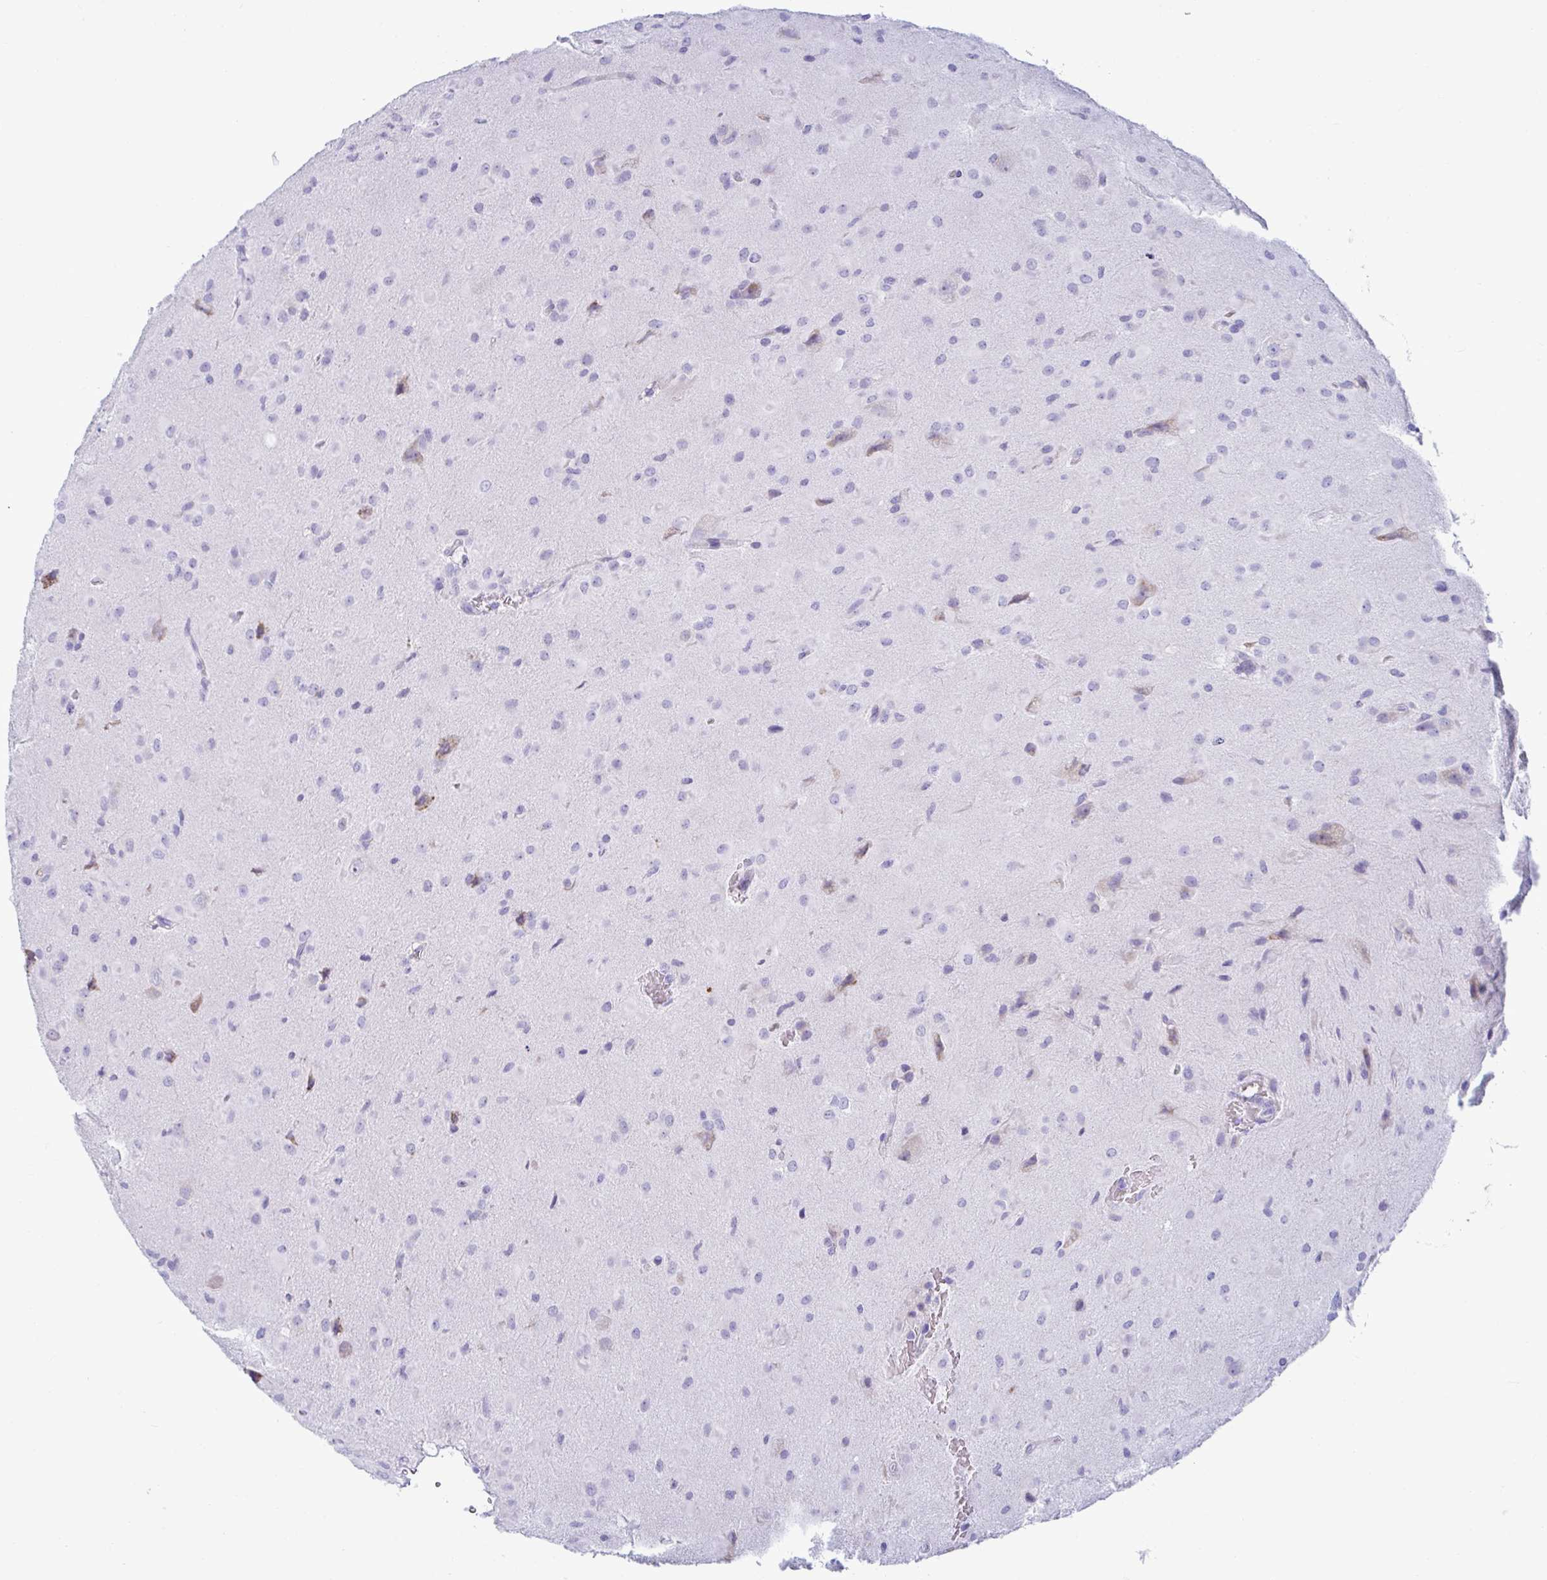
{"staining": {"intensity": "negative", "quantity": "none", "location": "none"}, "tissue": "glioma", "cell_type": "Tumor cells", "image_type": "cancer", "snomed": [{"axis": "morphology", "description": "Glioma, malignant, Low grade"}, {"axis": "topography", "description": "Brain"}], "caption": "Tumor cells show no significant protein staining in malignant glioma (low-grade).", "gene": "TFPI2", "patient": {"sex": "male", "age": 58}}